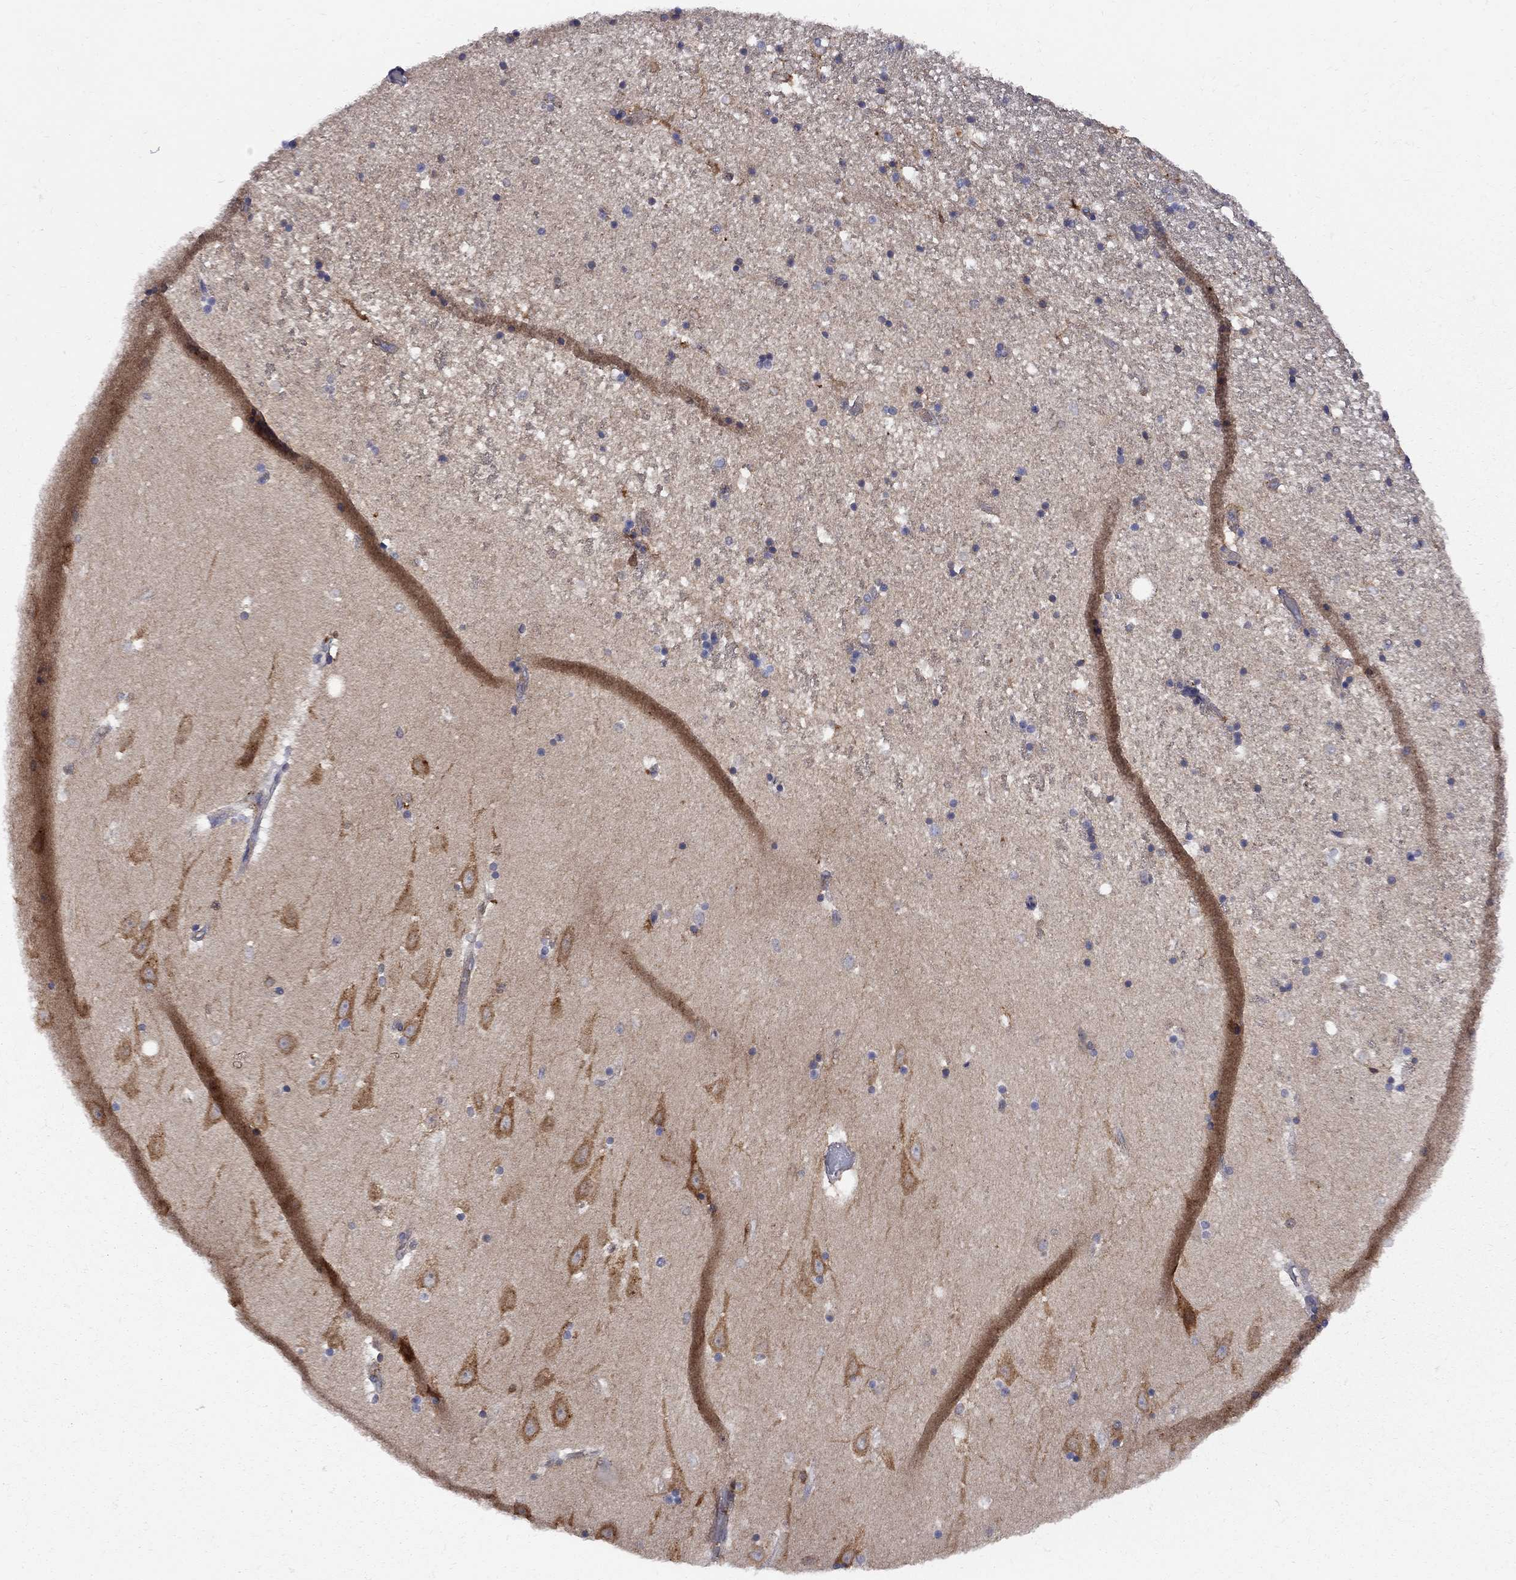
{"staining": {"intensity": "negative", "quantity": "none", "location": "none"}, "tissue": "hippocampus", "cell_type": "Glial cells", "image_type": "normal", "snomed": [{"axis": "morphology", "description": "Normal tissue, NOS"}, {"axis": "topography", "description": "Hippocampus"}], "caption": "Glial cells show no significant staining in benign hippocampus. (DAB immunohistochemistry, high magnification).", "gene": "MTHFR", "patient": {"sex": "male", "age": 49}}